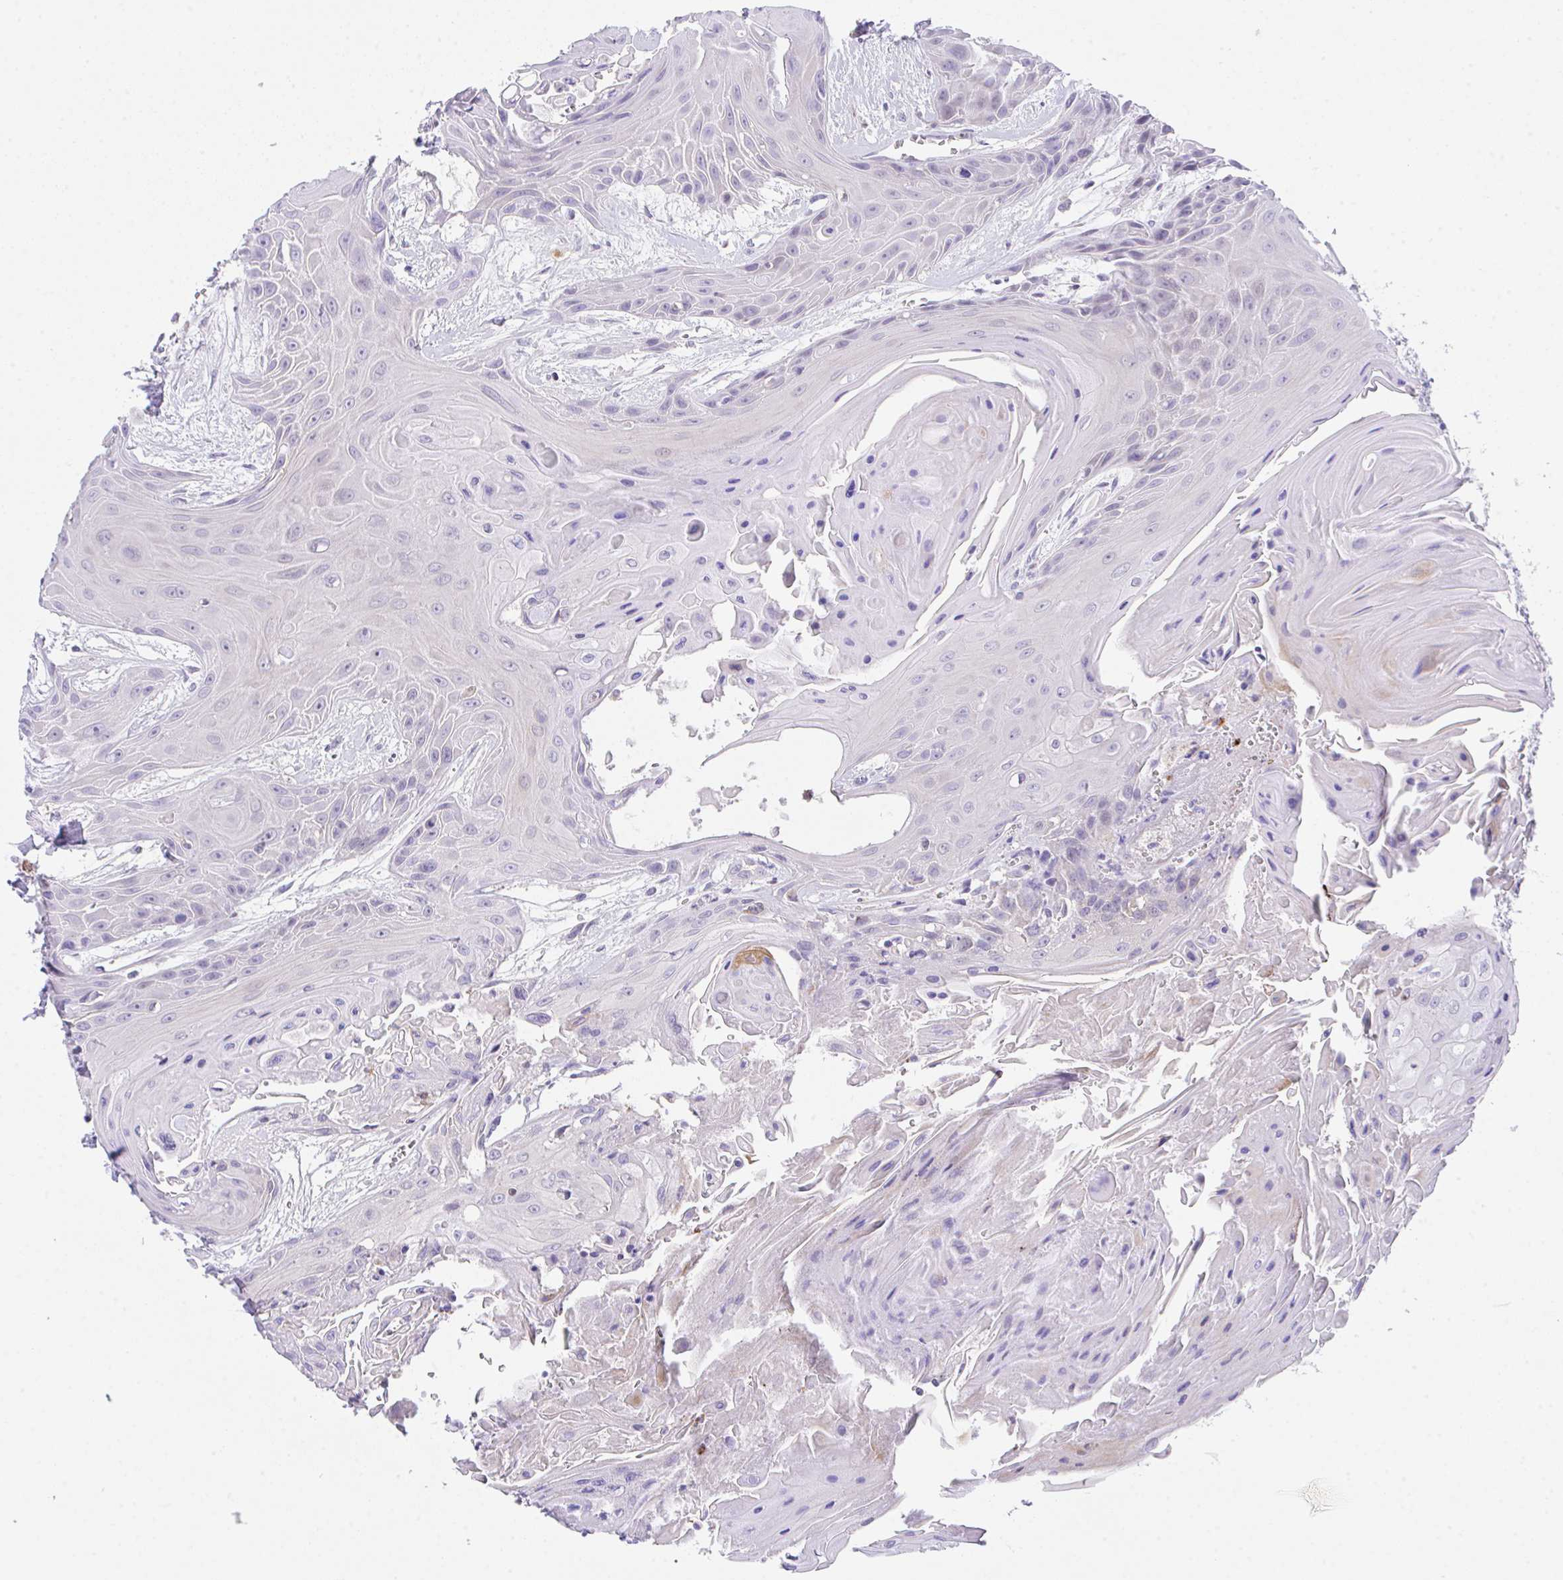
{"staining": {"intensity": "negative", "quantity": "none", "location": "none"}, "tissue": "head and neck cancer", "cell_type": "Tumor cells", "image_type": "cancer", "snomed": [{"axis": "morphology", "description": "Squamous cell carcinoma, NOS"}, {"axis": "topography", "description": "Head-Neck"}], "caption": "Image shows no protein expression in tumor cells of head and neck squamous cell carcinoma tissue. Nuclei are stained in blue.", "gene": "HOXB4", "patient": {"sex": "female", "age": 73}}